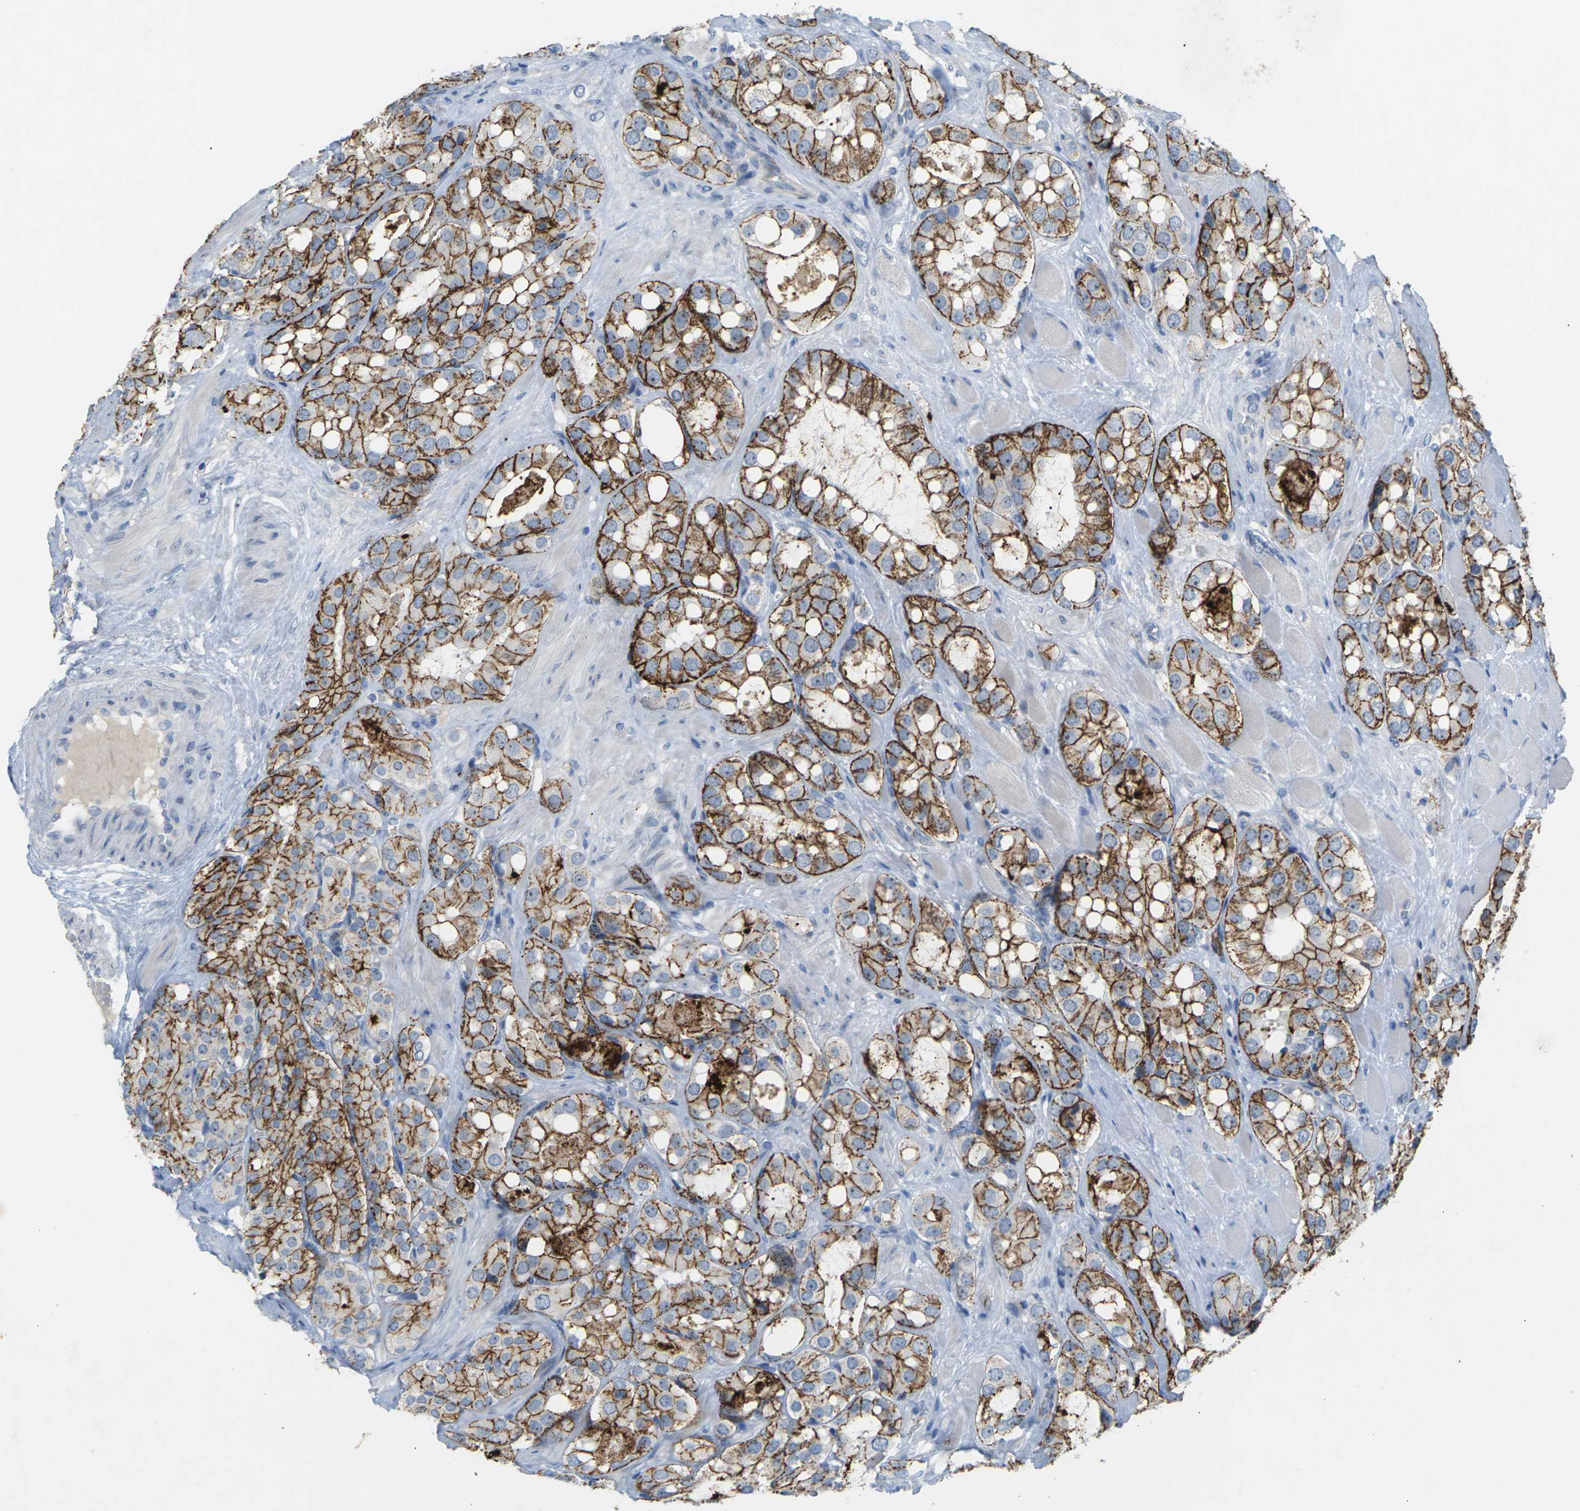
{"staining": {"intensity": "strong", "quantity": ">75%", "location": "cytoplasmic/membranous"}, "tissue": "prostate cancer", "cell_type": "Tumor cells", "image_type": "cancer", "snomed": [{"axis": "morphology", "description": "Adenocarcinoma, High grade"}, {"axis": "topography", "description": "Prostate"}], "caption": "Brown immunohistochemical staining in prostate high-grade adenocarcinoma demonstrates strong cytoplasmic/membranous positivity in approximately >75% of tumor cells.", "gene": "CLDN3", "patient": {"sex": "male", "age": 65}}